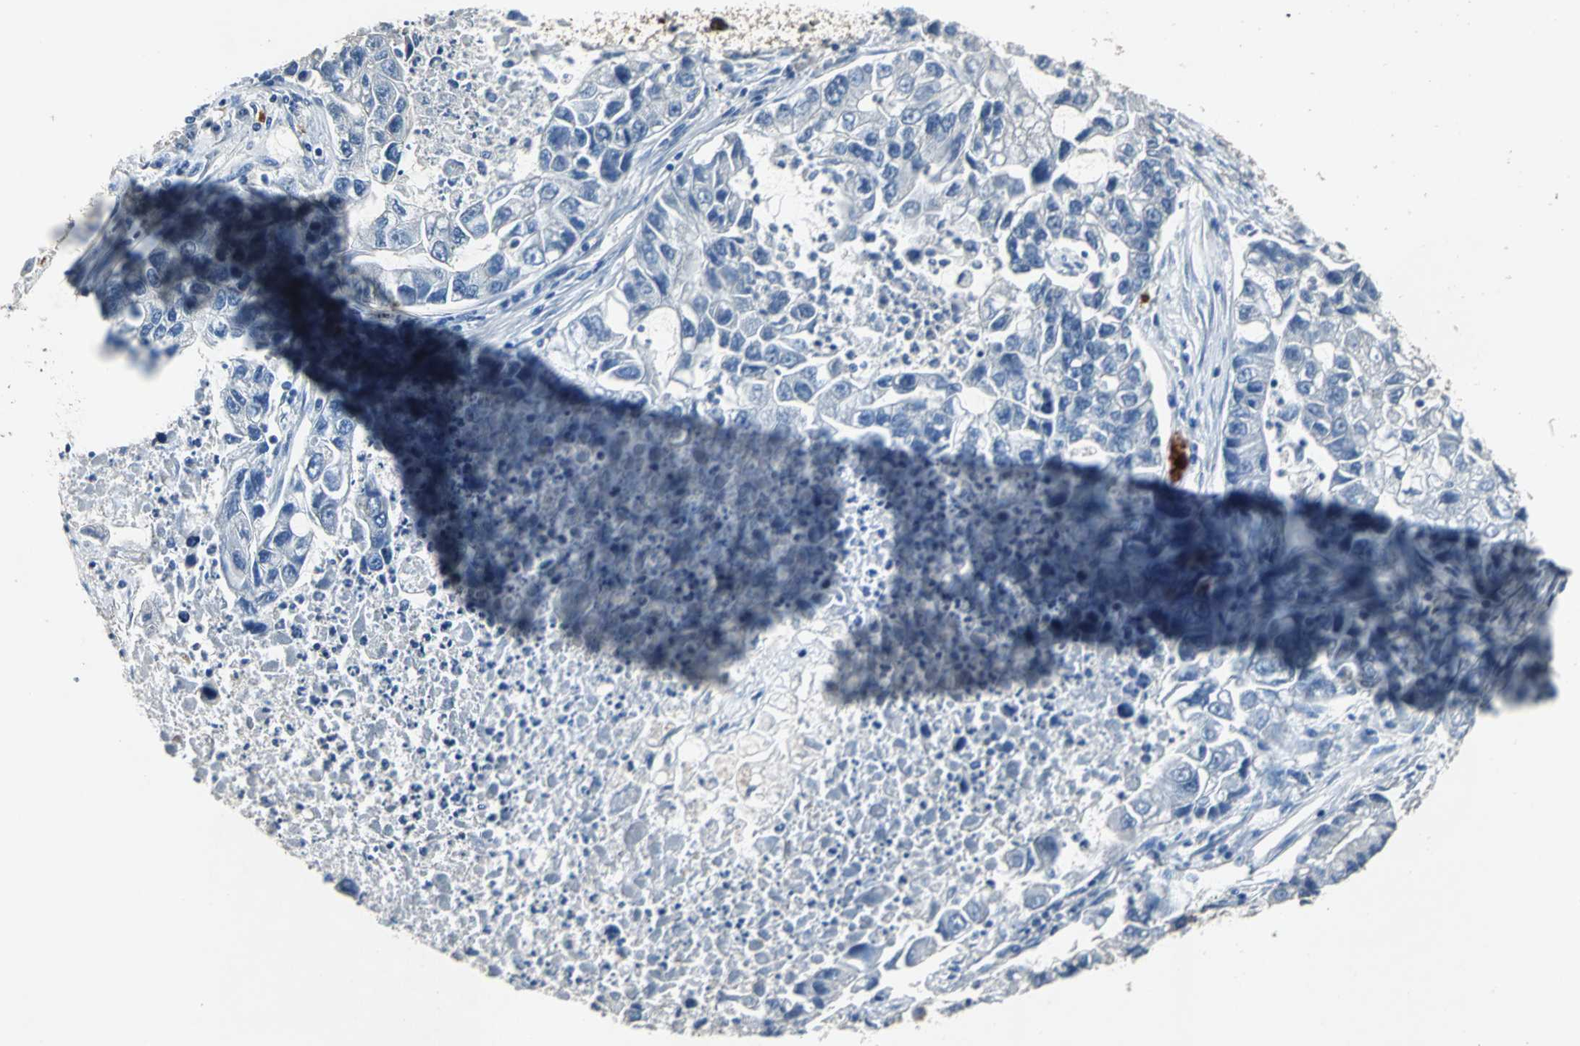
{"staining": {"intensity": "weak", "quantity": "<25%", "location": "cytoplasmic/membranous"}, "tissue": "lung cancer", "cell_type": "Tumor cells", "image_type": "cancer", "snomed": [{"axis": "morphology", "description": "Adenocarcinoma, NOS"}, {"axis": "topography", "description": "Lung"}], "caption": "Human lung cancer stained for a protein using IHC shows no expression in tumor cells.", "gene": "OCLN", "patient": {"sex": "female", "age": 51}}